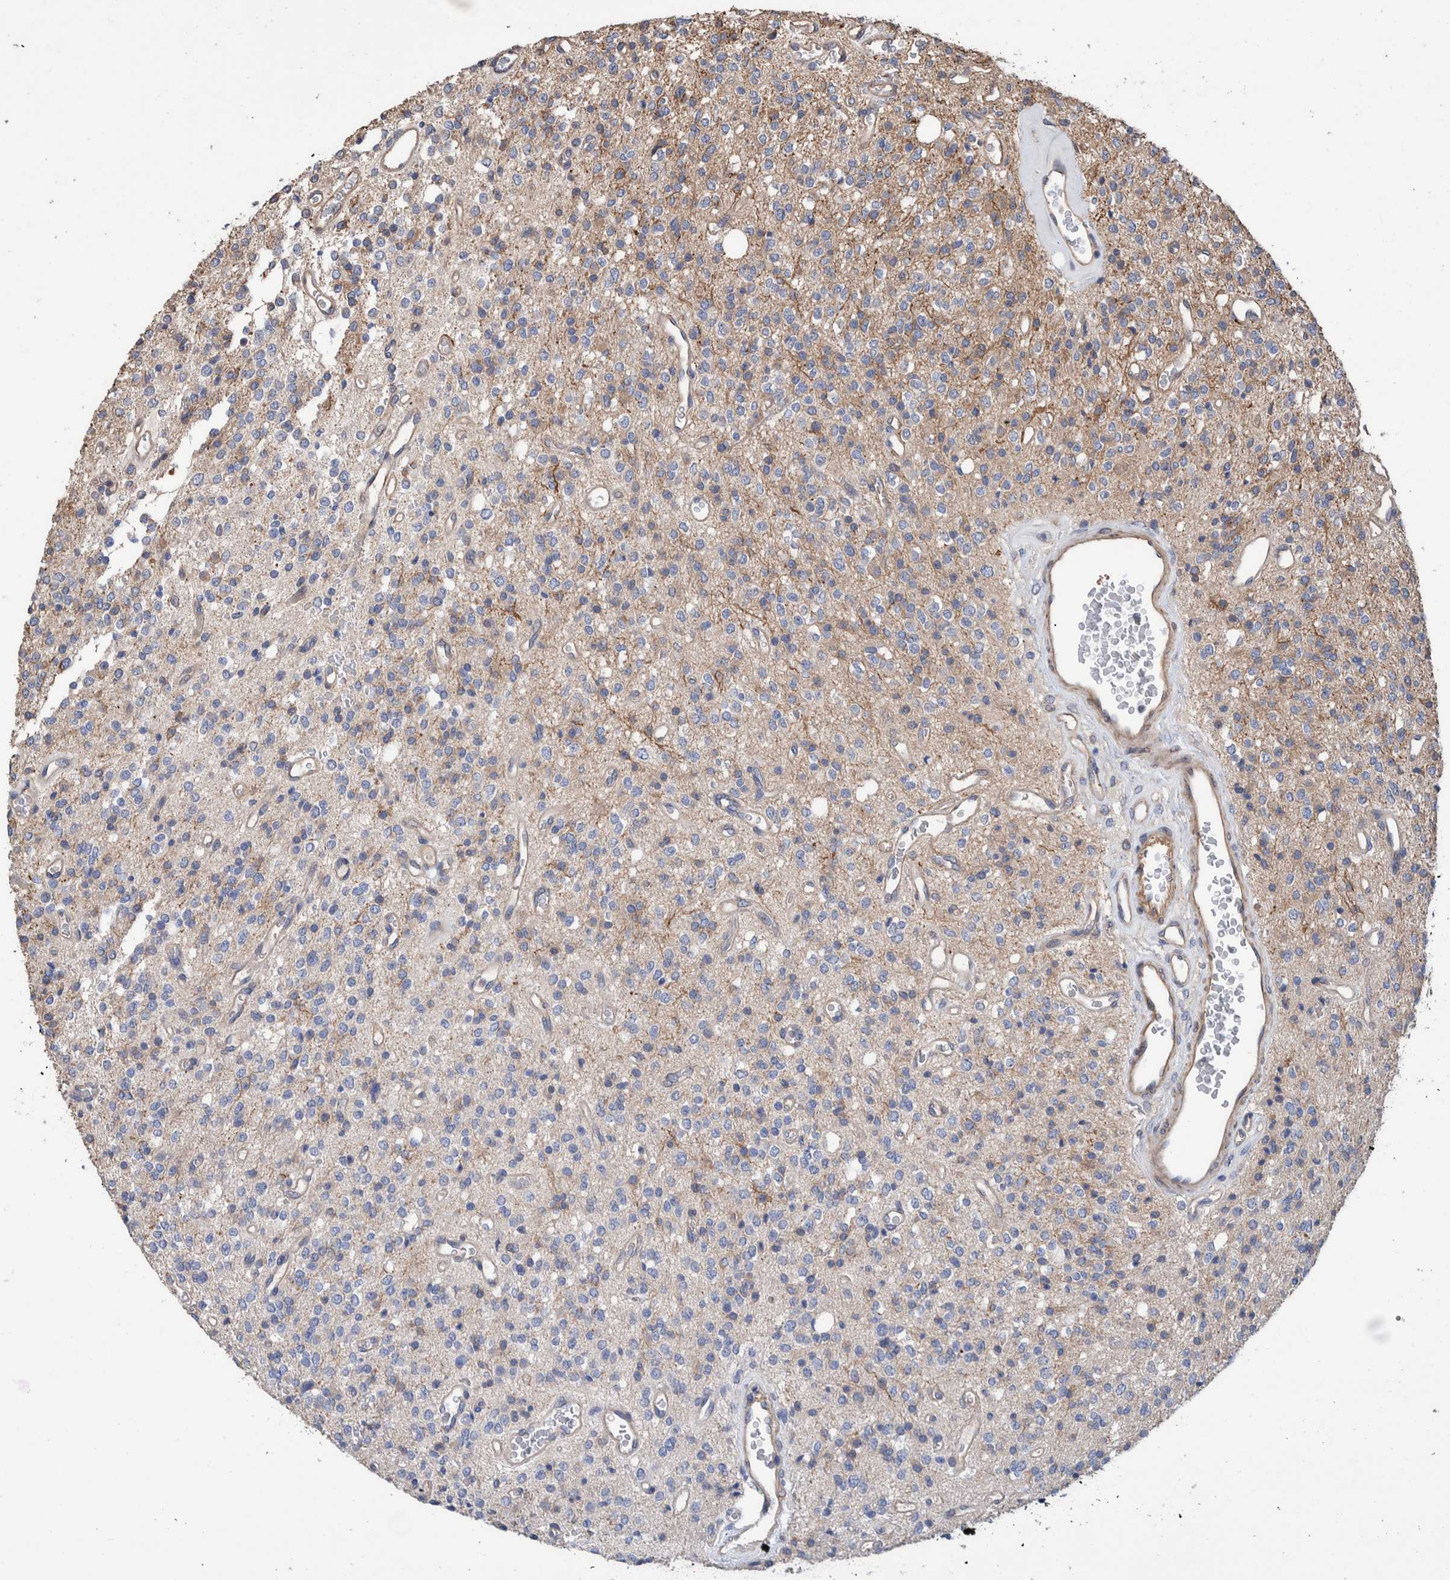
{"staining": {"intensity": "negative", "quantity": "none", "location": "none"}, "tissue": "glioma", "cell_type": "Tumor cells", "image_type": "cancer", "snomed": [{"axis": "morphology", "description": "Glioma, malignant, High grade"}, {"axis": "topography", "description": "Brain"}], "caption": "Malignant glioma (high-grade) was stained to show a protein in brown. There is no significant positivity in tumor cells.", "gene": "SLC45A4", "patient": {"sex": "male", "age": 34}}